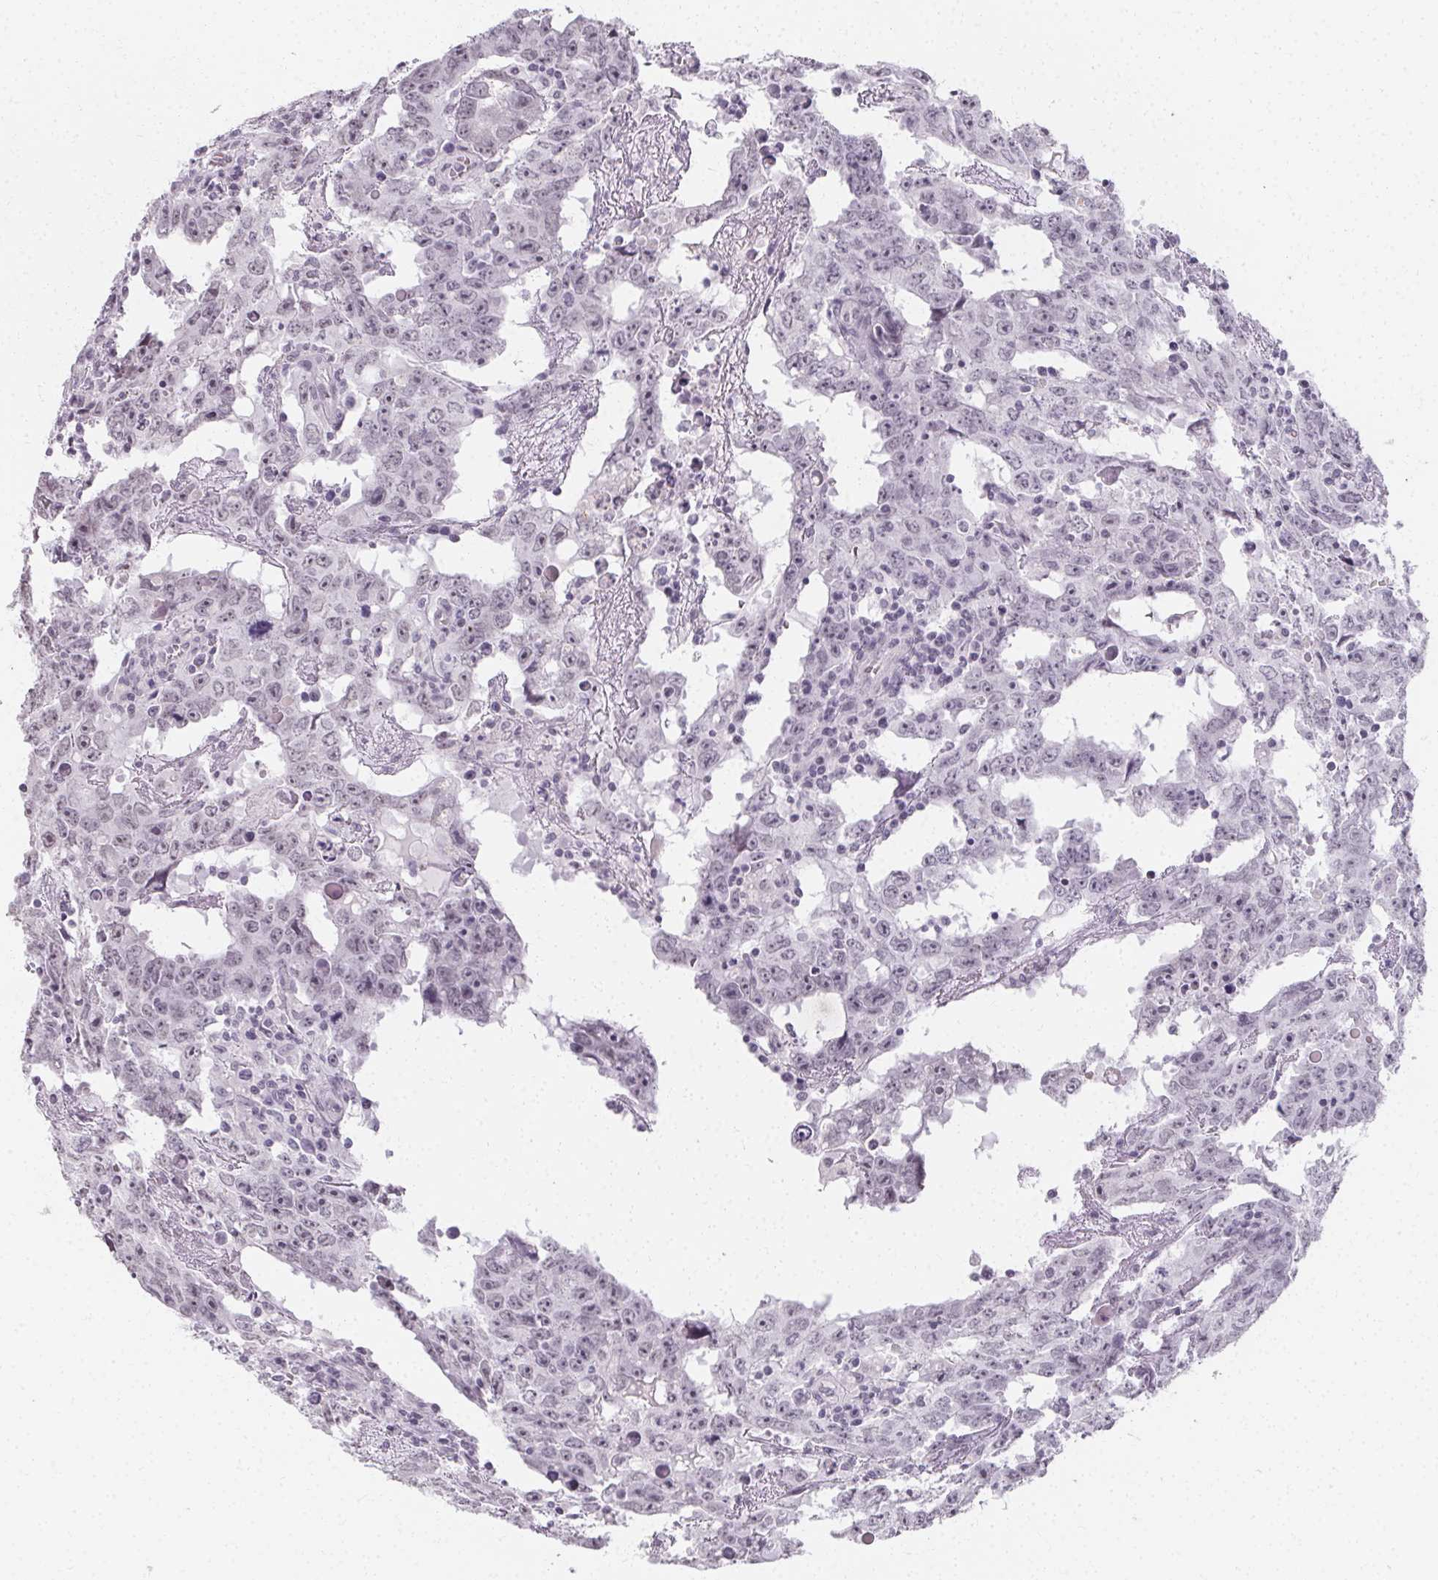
{"staining": {"intensity": "negative", "quantity": "none", "location": "none"}, "tissue": "testis cancer", "cell_type": "Tumor cells", "image_type": "cancer", "snomed": [{"axis": "morphology", "description": "Carcinoma, Embryonal, NOS"}, {"axis": "topography", "description": "Testis"}], "caption": "This micrograph is of testis cancer (embryonal carcinoma) stained with immunohistochemistry (IHC) to label a protein in brown with the nuclei are counter-stained blue. There is no staining in tumor cells.", "gene": "SYNPR", "patient": {"sex": "male", "age": 22}}